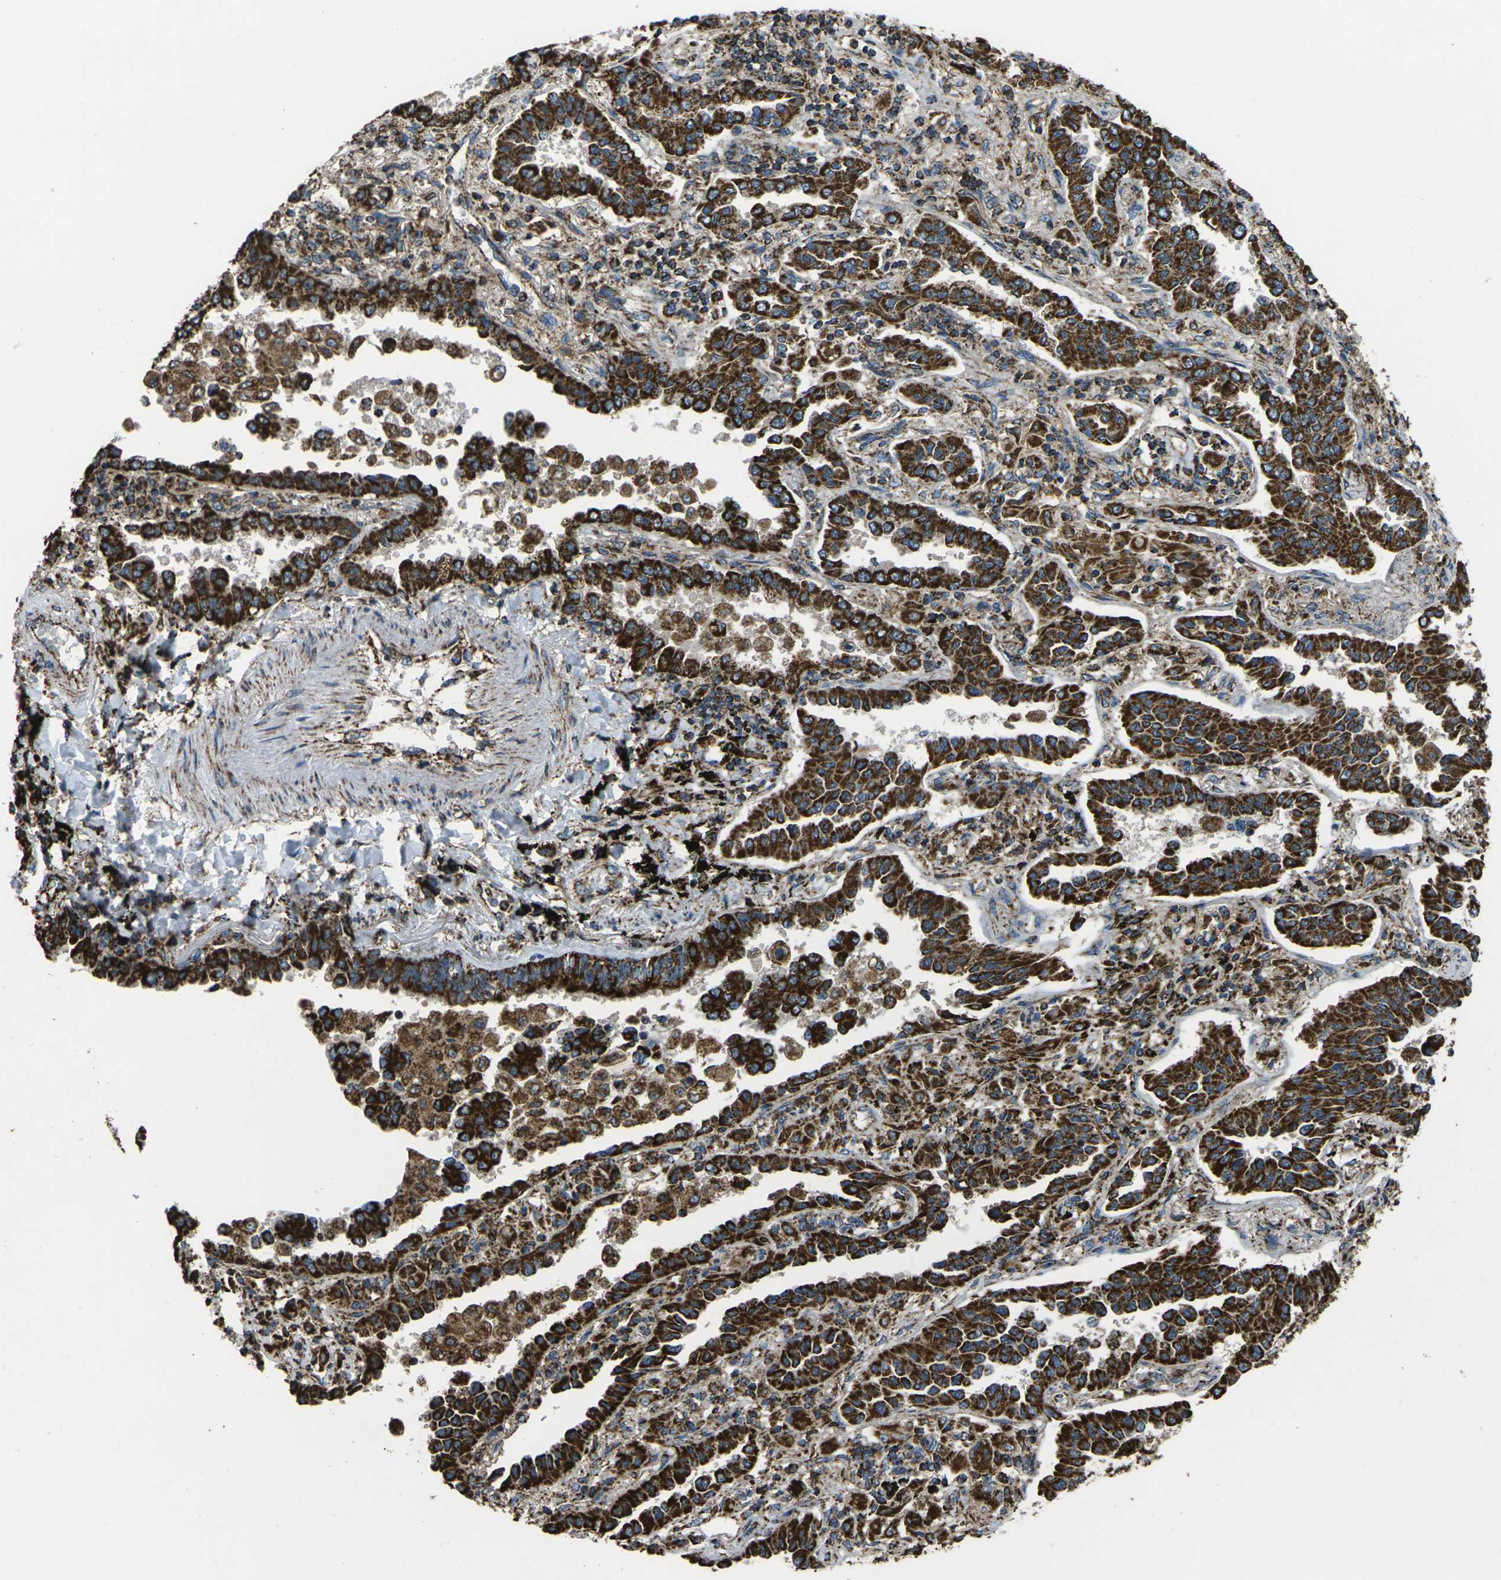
{"staining": {"intensity": "strong", "quantity": ">75%", "location": "cytoplasmic/membranous"}, "tissue": "lung cancer", "cell_type": "Tumor cells", "image_type": "cancer", "snomed": [{"axis": "morphology", "description": "Normal tissue, NOS"}, {"axis": "morphology", "description": "Adenocarcinoma, NOS"}, {"axis": "topography", "description": "Lung"}], "caption": "Immunohistochemistry of lung cancer (adenocarcinoma) shows high levels of strong cytoplasmic/membranous positivity in about >75% of tumor cells.", "gene": "KLHL5", "patient": {"sex": "male", "age": 59}}